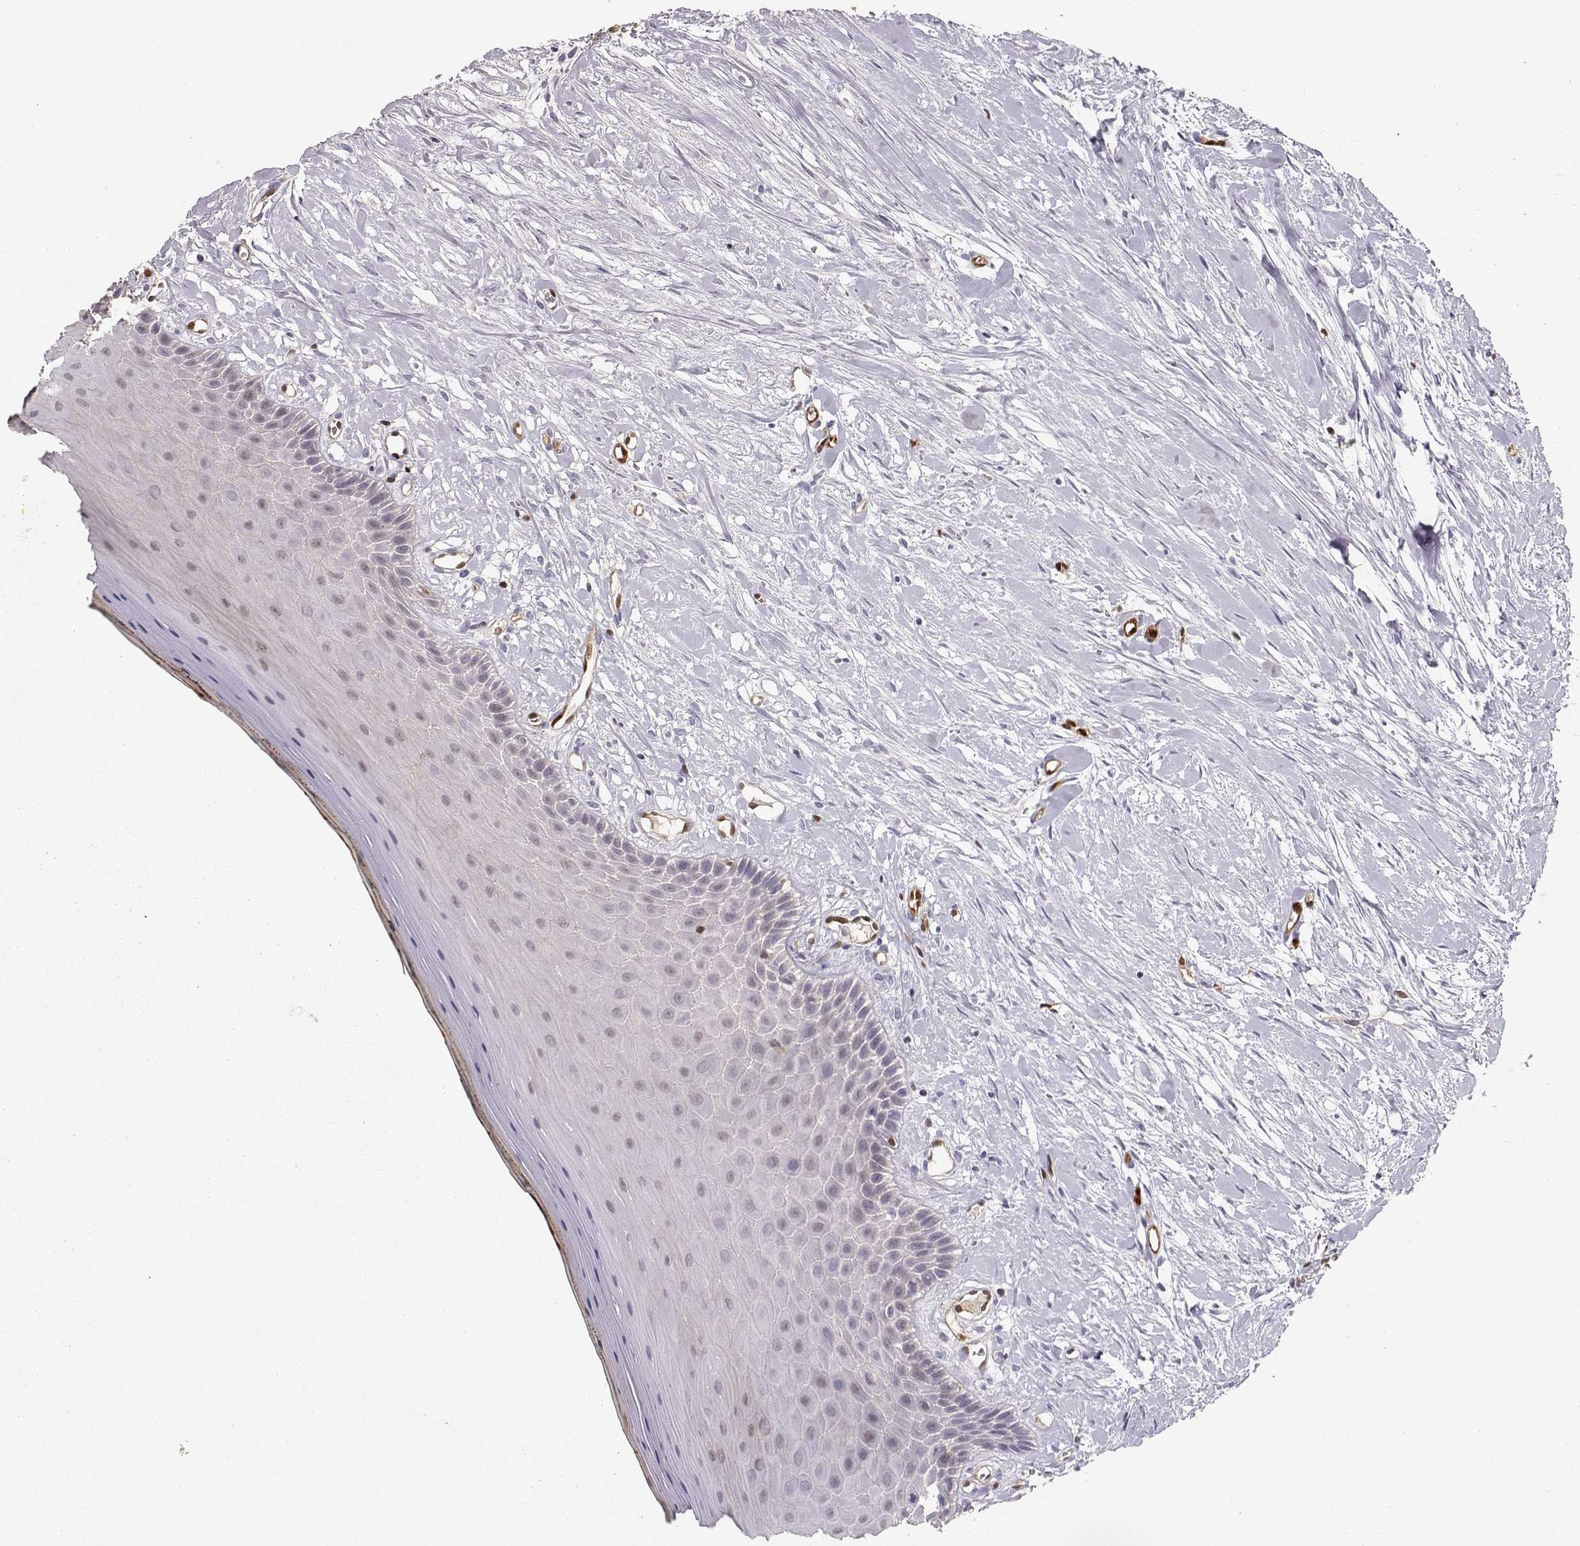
{"staining": {"intensity": "negative", "quantity": "none", "location": "none"}, "tissue": "oral mucosa", "cell_type": "Squamous epithelial cells", "image_type": "normal", "snomed": [{"axis": "morphology", "description": "Normal tissue, NOS"}, {"axis": "topography", "description": "Oral tissue"}], "caption": "Immunohistochemical staining of normal human oral mucosa exhibits no significant expression in squamous epithelial cells. The staining was performed using DAB (3,3'-diaminobenzidine) to visualize the protein expression in brown, while the nuclei were stained in blue with hematoxylin (Magnification: 20x).", "gene": "PNP", "patient": {"sex": "female", "age": 43}}